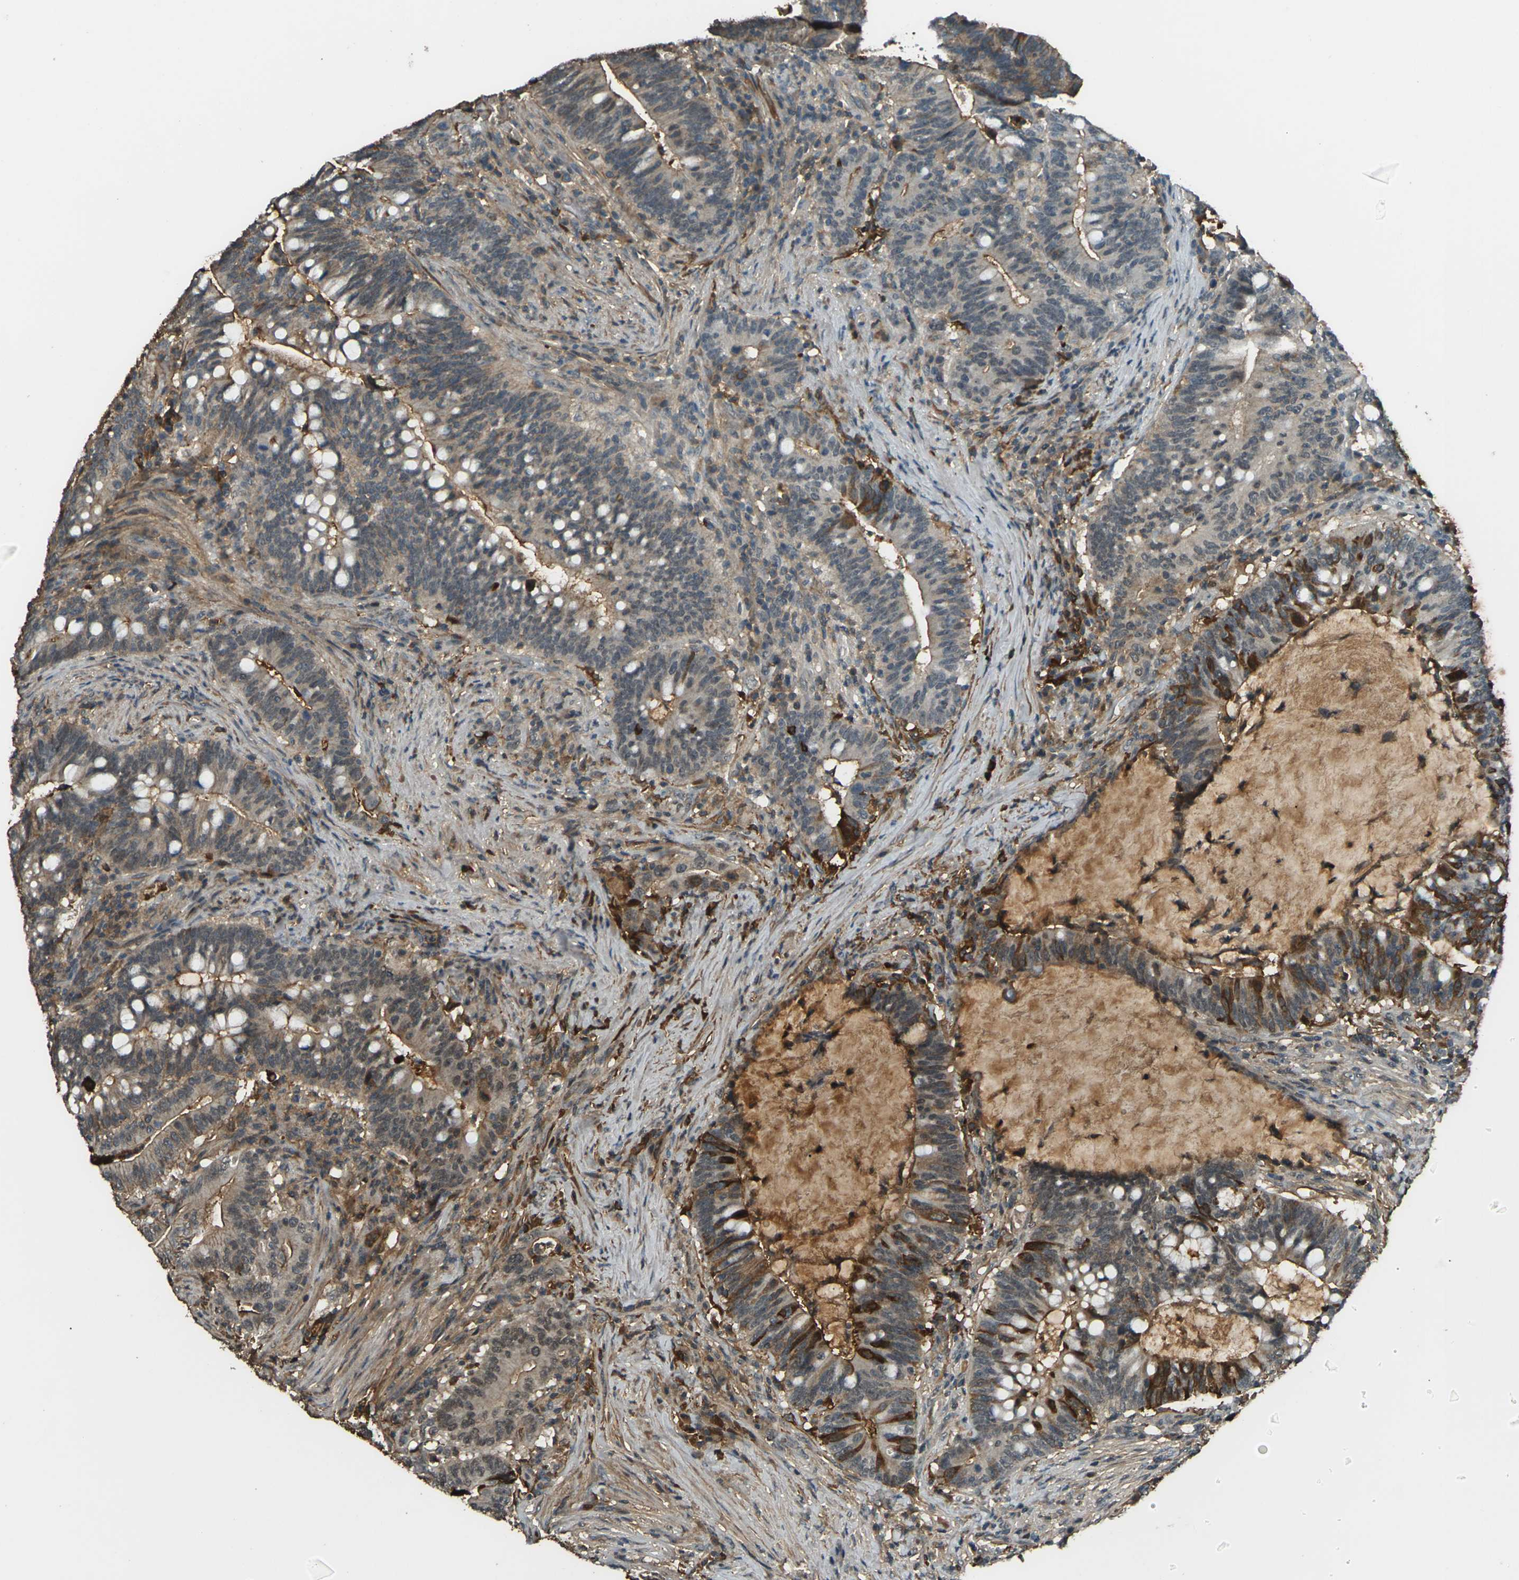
{"staining": {"intensity": "moderate", "quantity": "25%-75%", "location": "cytoplasmic/membranous"}, "tissue": "colorectal cancer", "cell_type": "Tumor cells", "image_type": "cancer", "snomed": [{"axis": "morphology", "description": "Normal tissue, NOS"}, {"axis": "morphology", "description": "Adenocarcinoma, NOS"}, {"axis": "topography", "description": "Colon"}], "caption": "This is an image of immunohistochemistry staining of colorectal cancer (adenocarcinoma), which shows moderate positivity in the cytoplasmic/membranous of tumor cells.", "gene": "CYP1B1", "patient": {"sex": "female", "age": 66}}